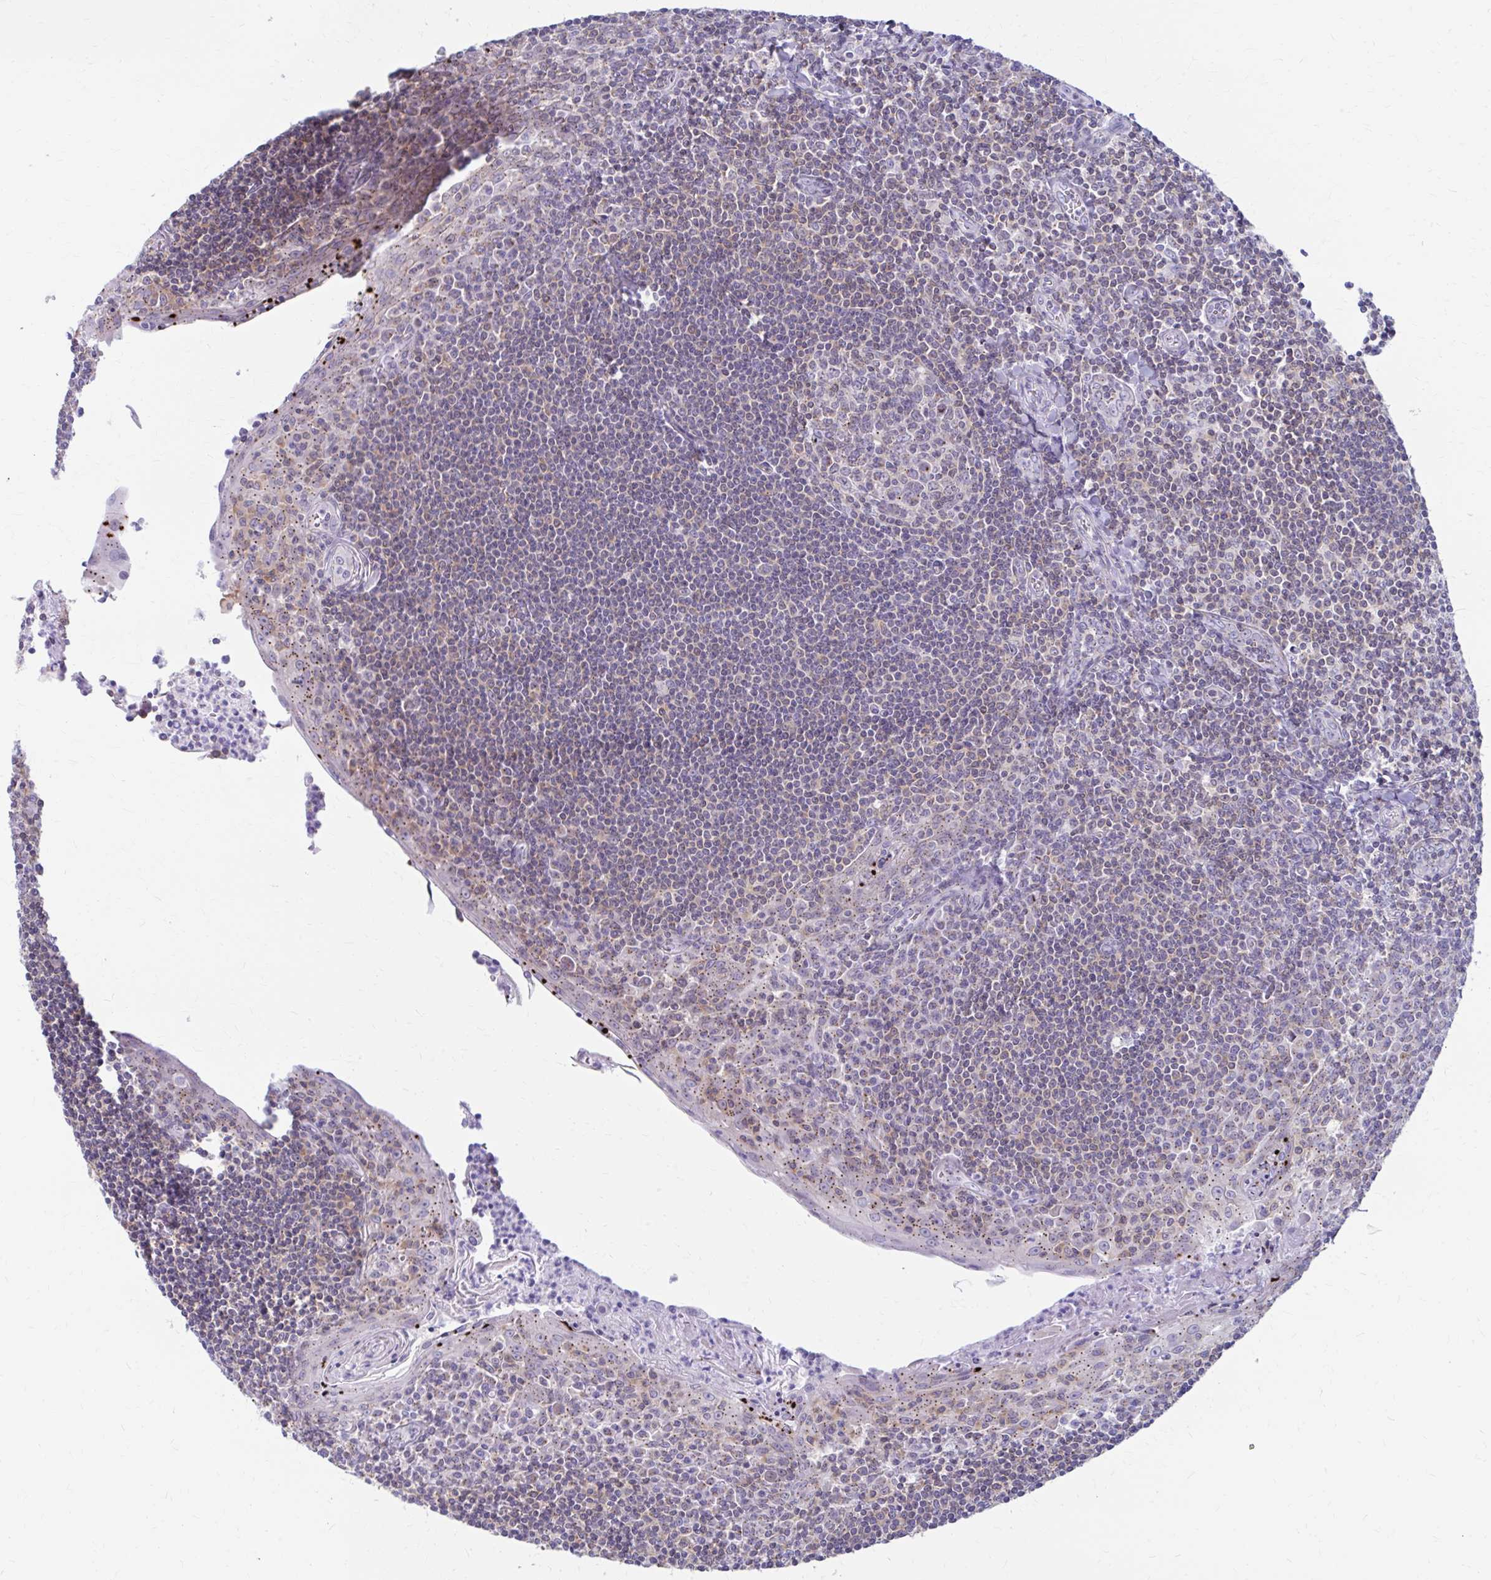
{"staining": {"intensity": "weak", "quantity": "<25%", "location": "cytoplasmic/membranous"}, "tissue": "tonsil", "cell_type": "Germinal center cells", "image_type": "normal", "snomed": [{"axis": "morphology", "description": "Normal tissue, NOS"}, {"axis": "topography", "description": "Tonsil"}], "caption": "A high-resolution photomicrograph shows immunohistochemistry (IHC) staining of normal tonsil, which displays no significant expression in germinal center cells.", "gene": "RADIL", "patient": {"sex": "male", "age": 27}}